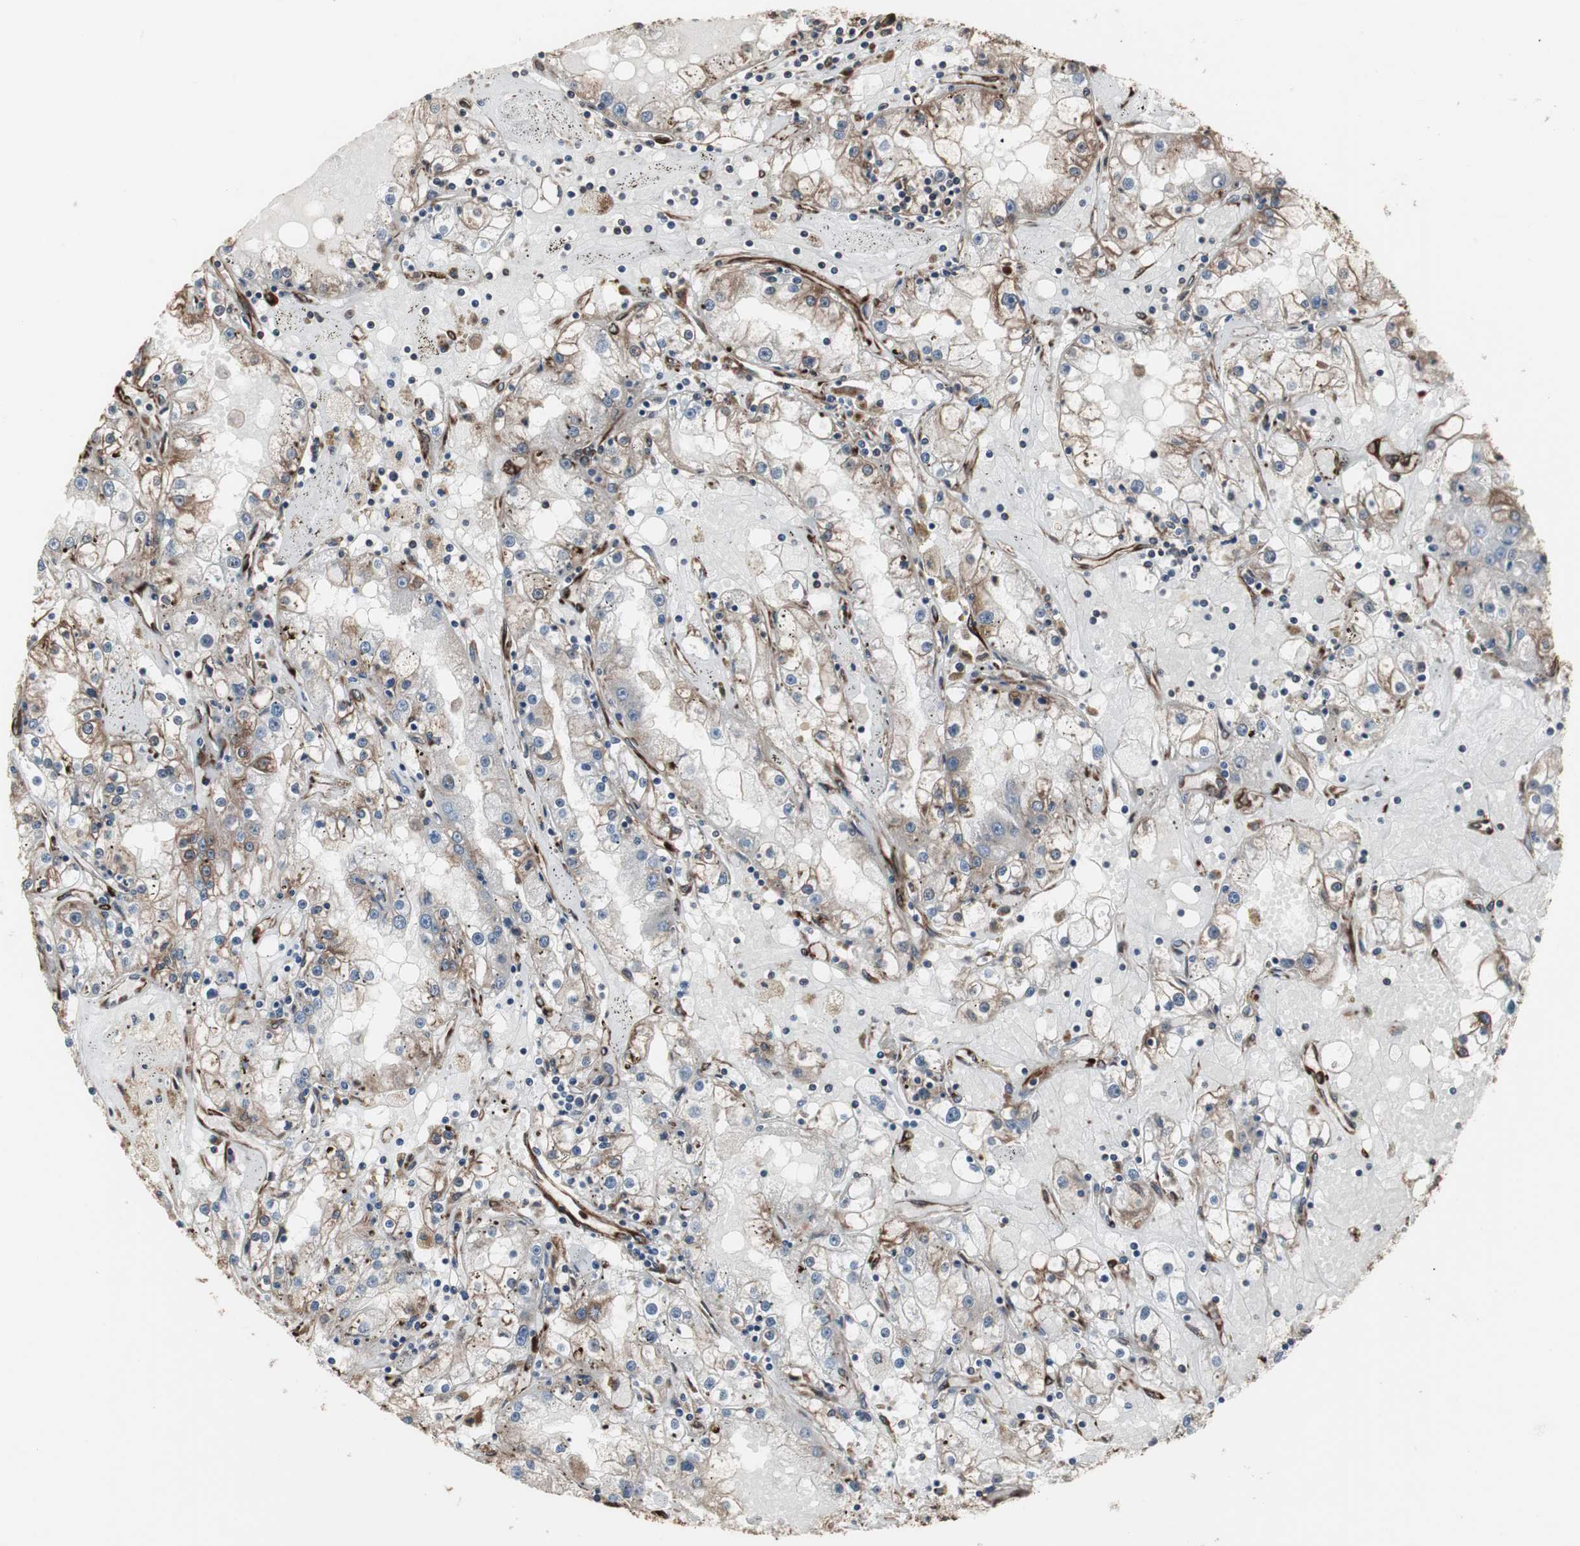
{"staining": {"intensity": "moderate", "quantity": ">75%", "location": "cytoplasmic/membranous"}, "tissue": "renal cancer", "cell_type": "Tumor cells", "image_type": "cancer", "snomed": [{"axis": "morphology", "description": "Adenocarcinoma, NOS"}, {"axis": "topography", "description": "Kidney"}], "caption": "Renal cancer (adenocarcinoma) tissue demonstrates moderate cytoplasmic/membranous positivity in approximately >75% of tumor cells, visualized by immunohistochemistry.", "gene": "CALU", "patient": {"sex": "male", "age": 56}}